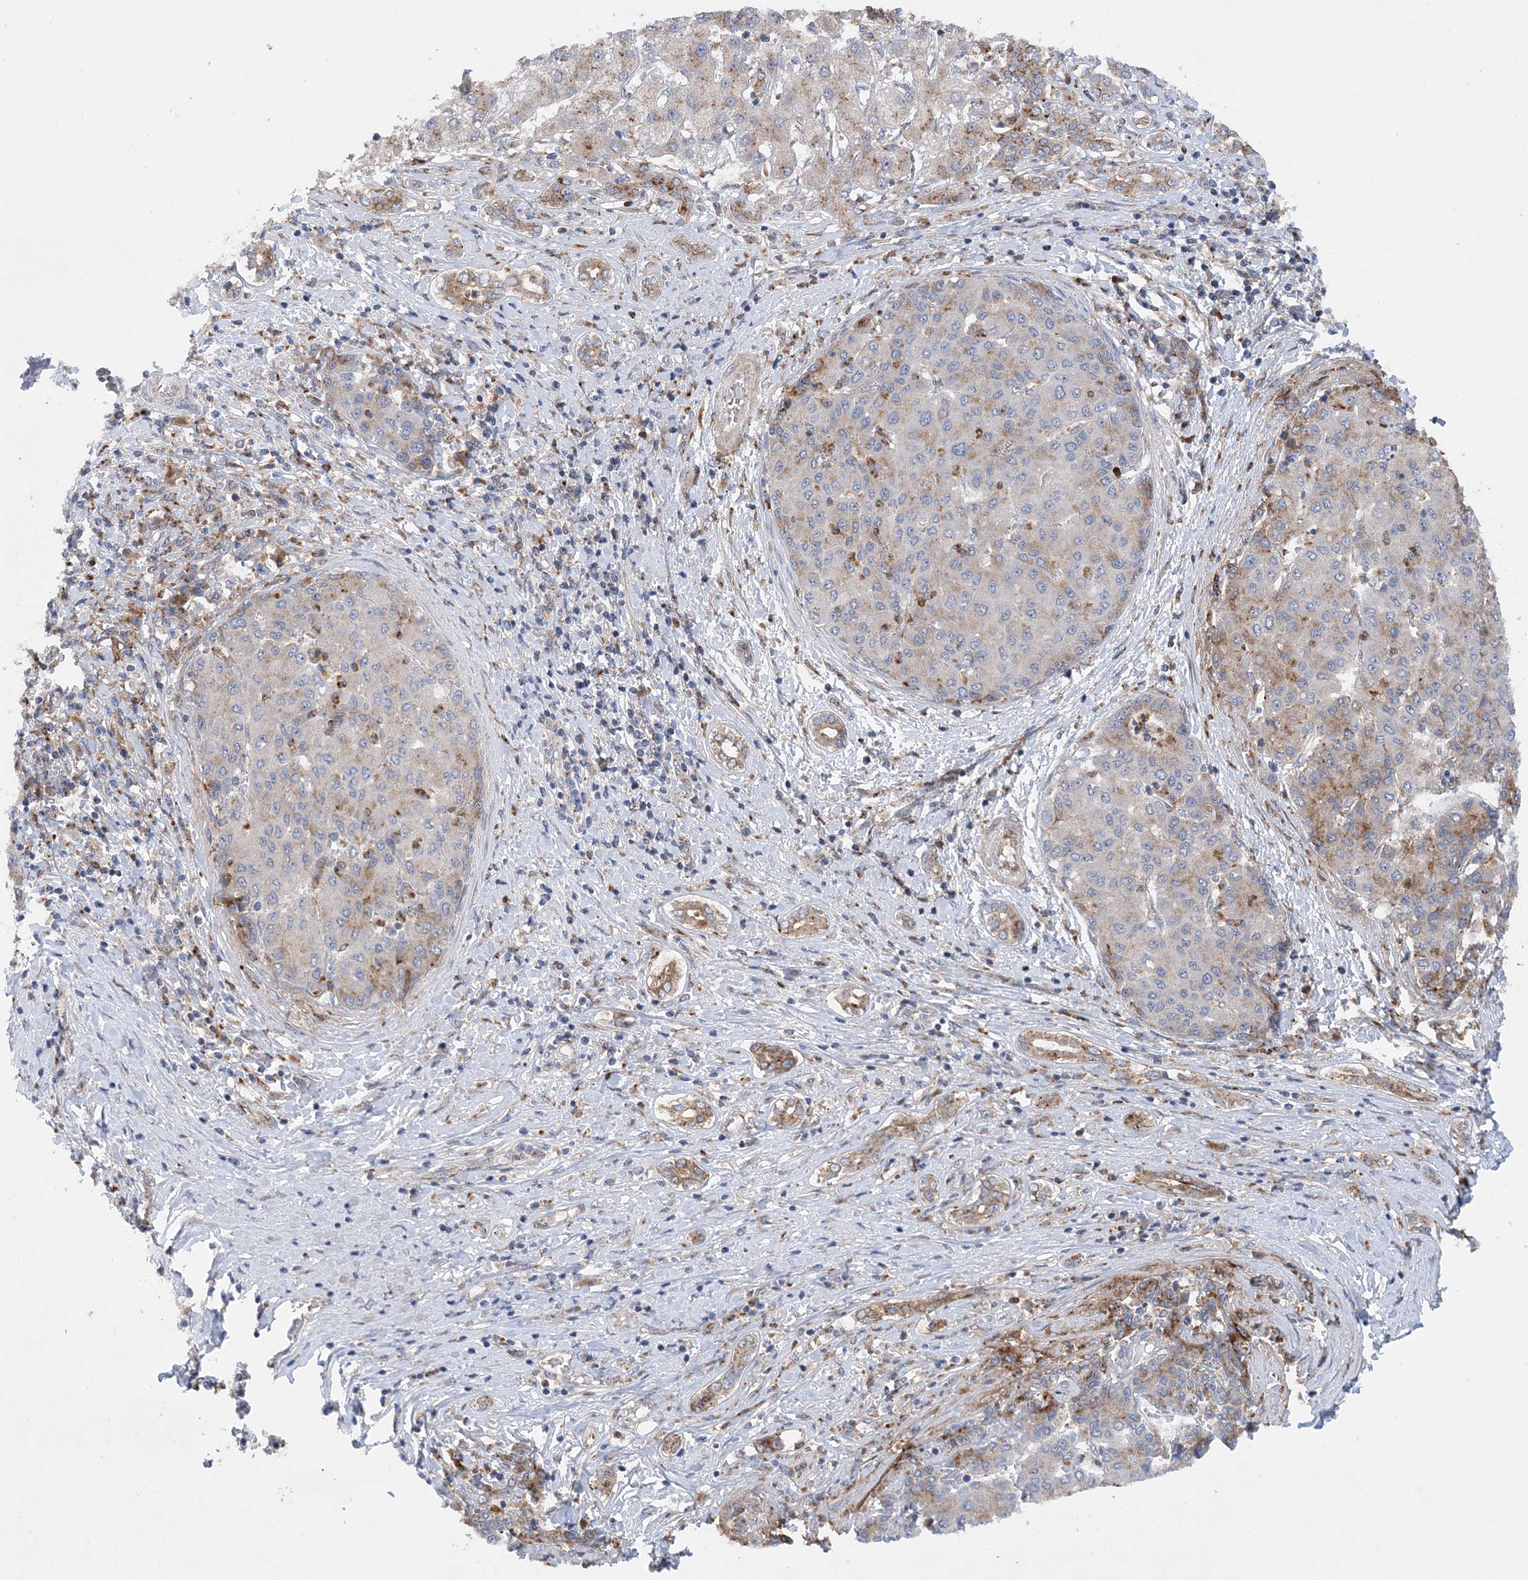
{"staining": {"intensity": "moderate", "quantity": "<25%", "location": "cytoplasmic/membranous"}, "tissue": "liver cancer", "cell_type": "Tumor cells", "image_type": "cancer", "snomed": [{"axis": "morphology", "description": "Carcinoma, Hepatocellular, NOS"}, {"axis": "topography", "description": "Liver"}], "caption": "Immunohistochemistry histopathology image of hepatocellular carcinoma (liver) stained for a protein (brown), which displays low levels of moderate cytoplasmic/membranous staining in about <25% of tumor cells.", "gene": "PTTG1IP", "patient": {"sex": "male", "age": 65}}